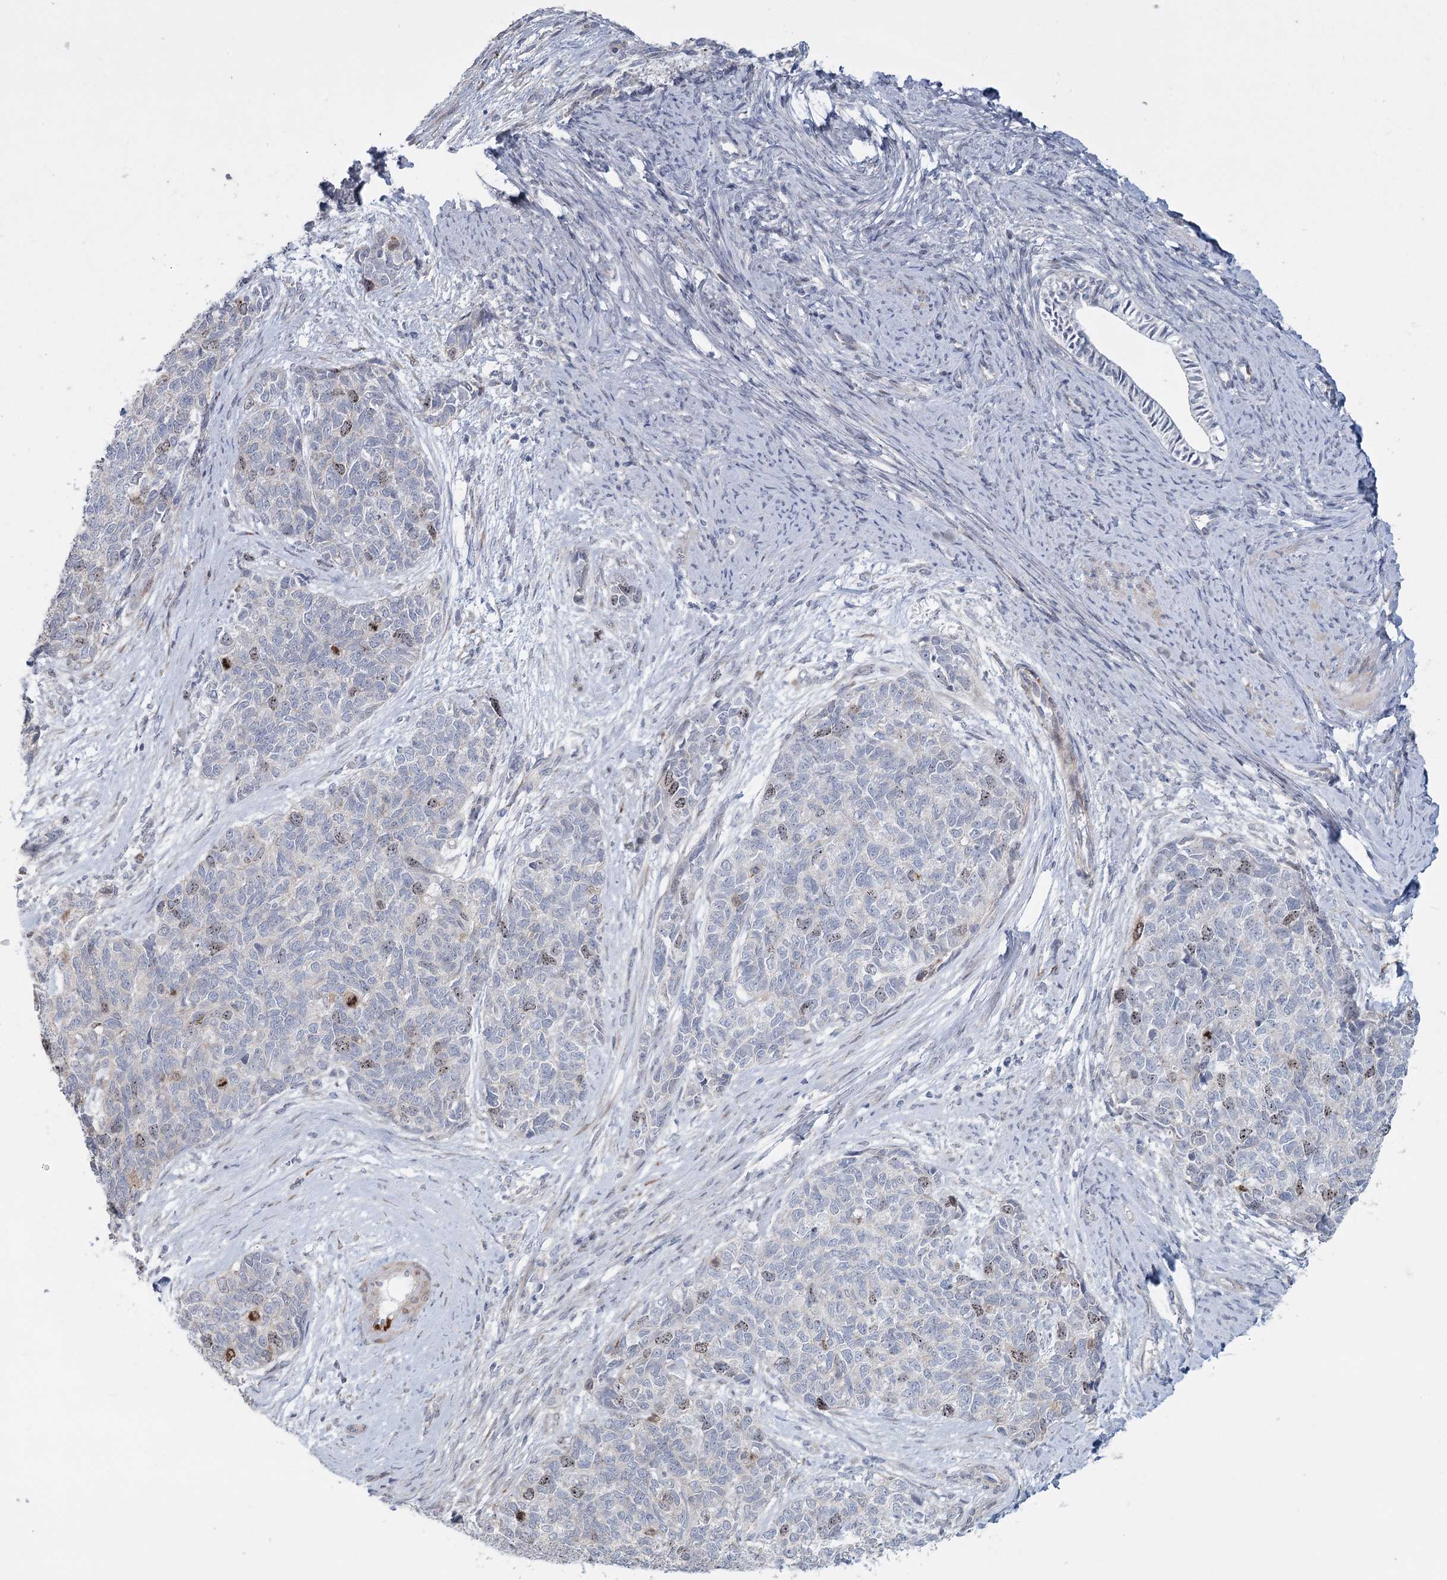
{"staining": {"intensity": "moderate", "quantity": "<25%", "location": "nuclear"}, "tissue": "cervical cancer", "cell_type": "Tumor cells", "image_type": "cancer", "snomed": [{"axis": "morphology", "description": "Squamous cell carcinoma, NOS"}, {"axis": "topography", "description": "Cervix"}], "caption": "Cervical cancer (squamous cell carcinoma) tissue reveals moderate nuclear expression in about <25% of tumor cells", "gene": "ABITRAM", "patient": {"sex": "female", "age": 63}}